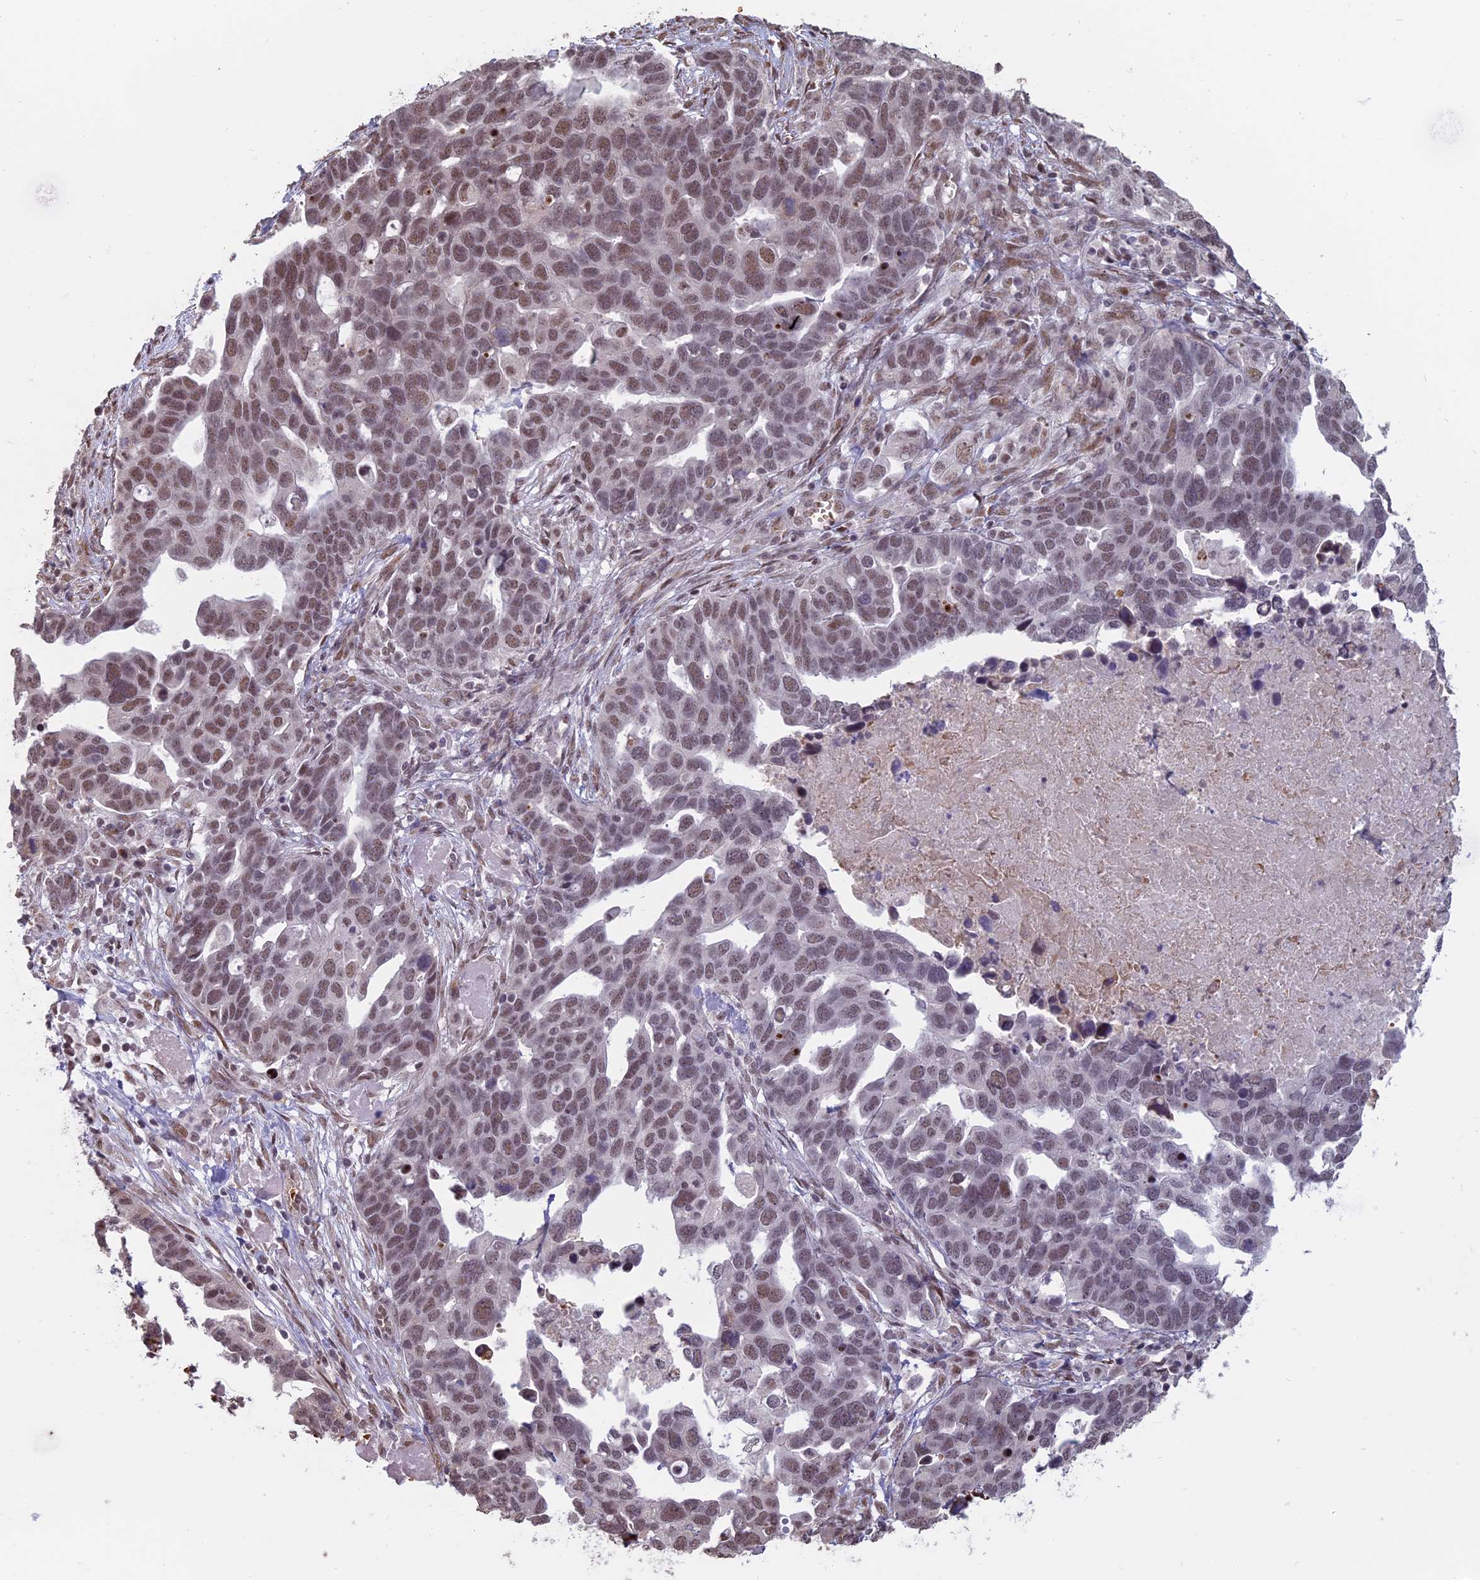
{"staining": {"intensity": "moderate", "quantity": ">75%", "location": "nuclear"}, "tissue": "ovarian cancer", "cell_type": "Tumor cells", "image_type": "cancer", "snomed": [{"axis": "morphology", "description": "Cystadenocarcinoma, serous, NOS"}, {"axis": "topography", "description": "Ovary"}], "caption": "This is an image of IHC staining of ovarian cancer (serous cystadenocarcinoma), which shows moderate positivity in the nuclear of tumor cells.", "gene": "MFAP1", "patient": {"sex": "female", "age": 54}}